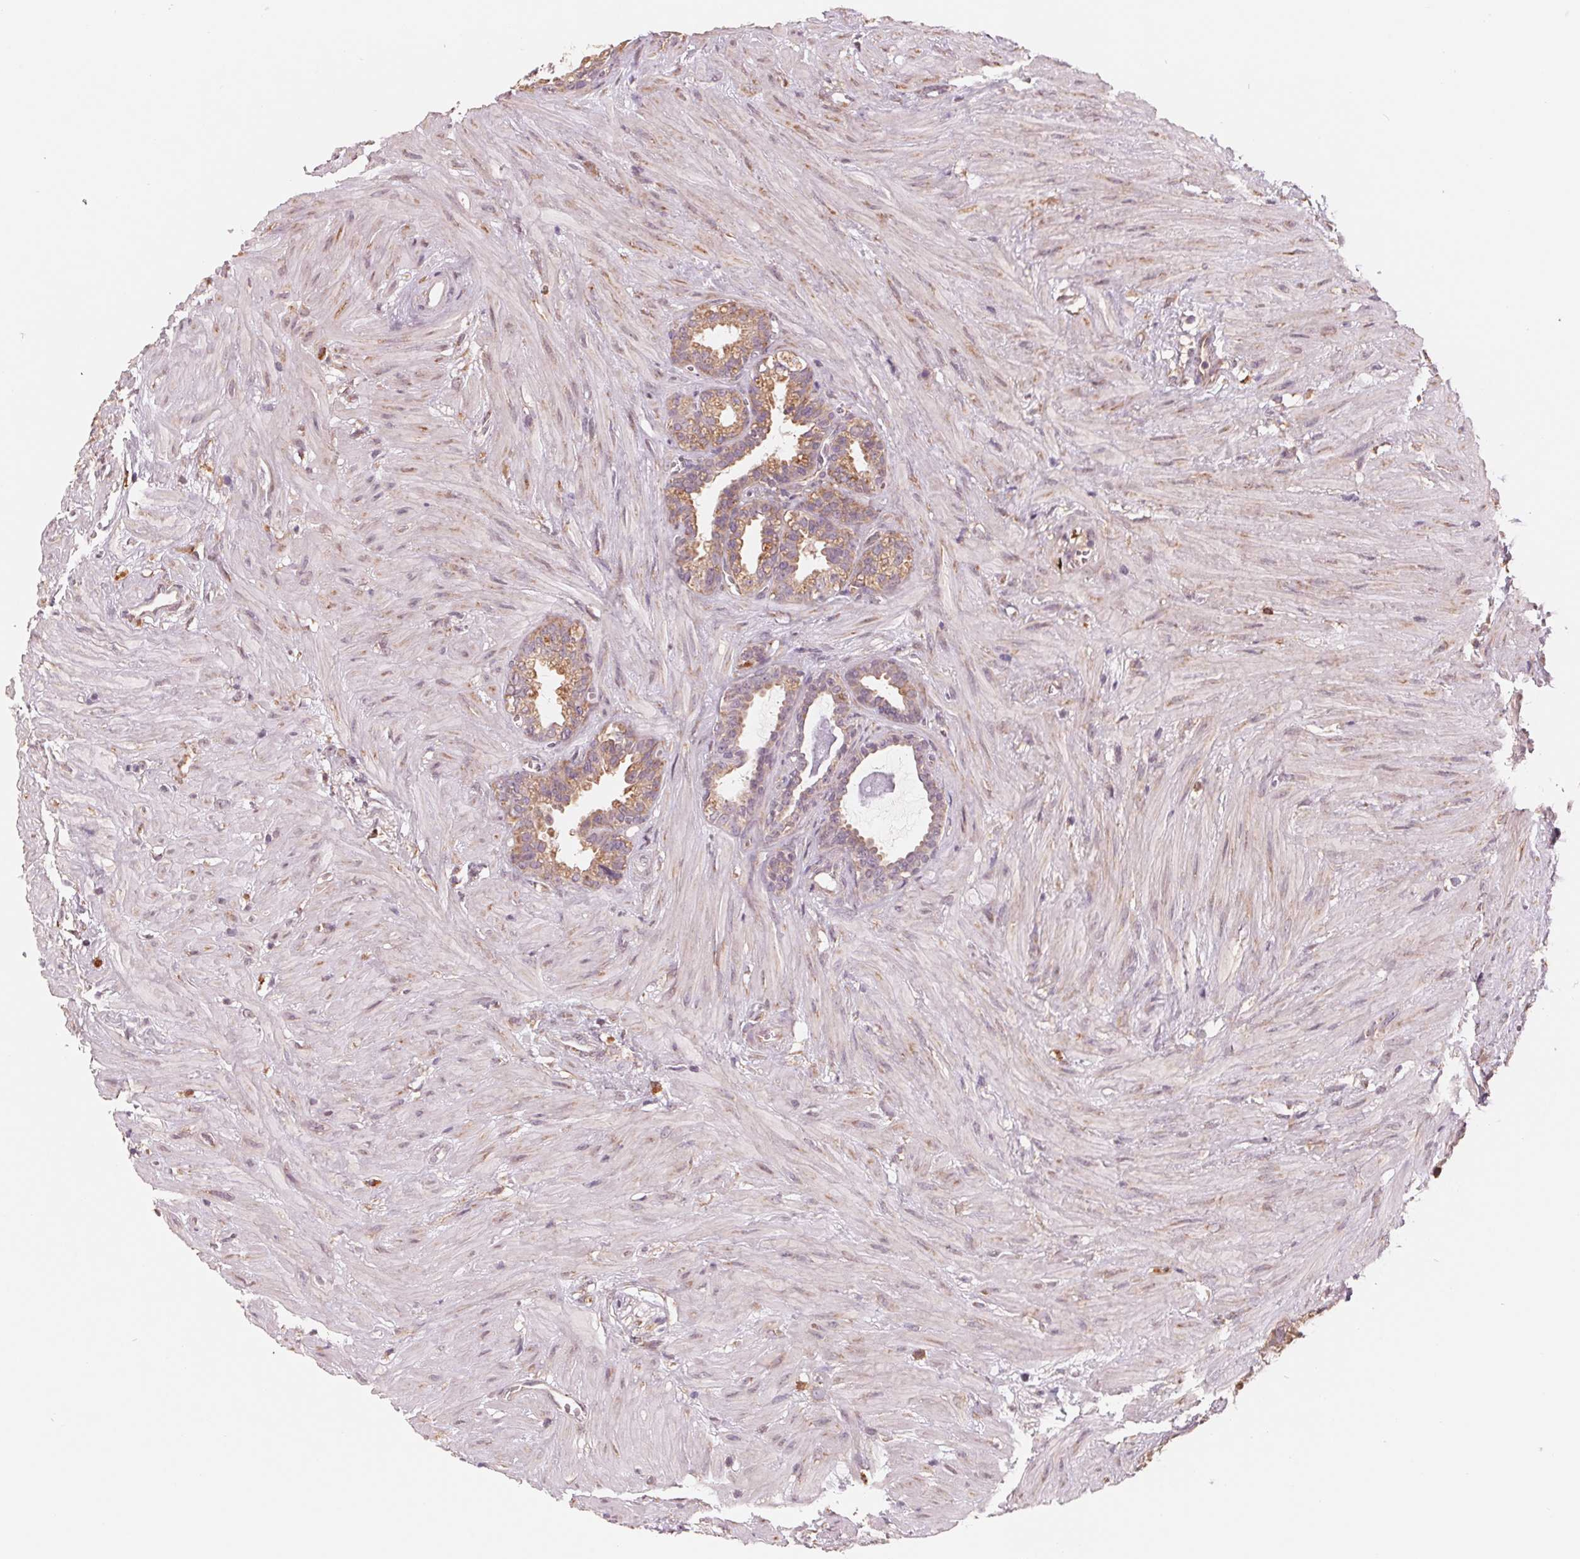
{"staining": {"intensity": "weak", "quantity": ">75%", "location": "cytoplasmic/membranous"}, "tissue": "seminal vesicle", "cell_type": "Glandular cells", "image_type": "normal", "snomed": [{"axis": "morphology", "description": "Normal tissue, NOS"}, {"axis": "topography", "description": "Seminal veicle"}], "caption": "Immunohistochemical staining of normal human seminal vesicle reveals >75% levels of weak cytoplasmic/membranous protein positivity in approximately >75% of glandular cells.", "gene": "GIGYF2", "patient": {"sex": "male", "age": 76}}